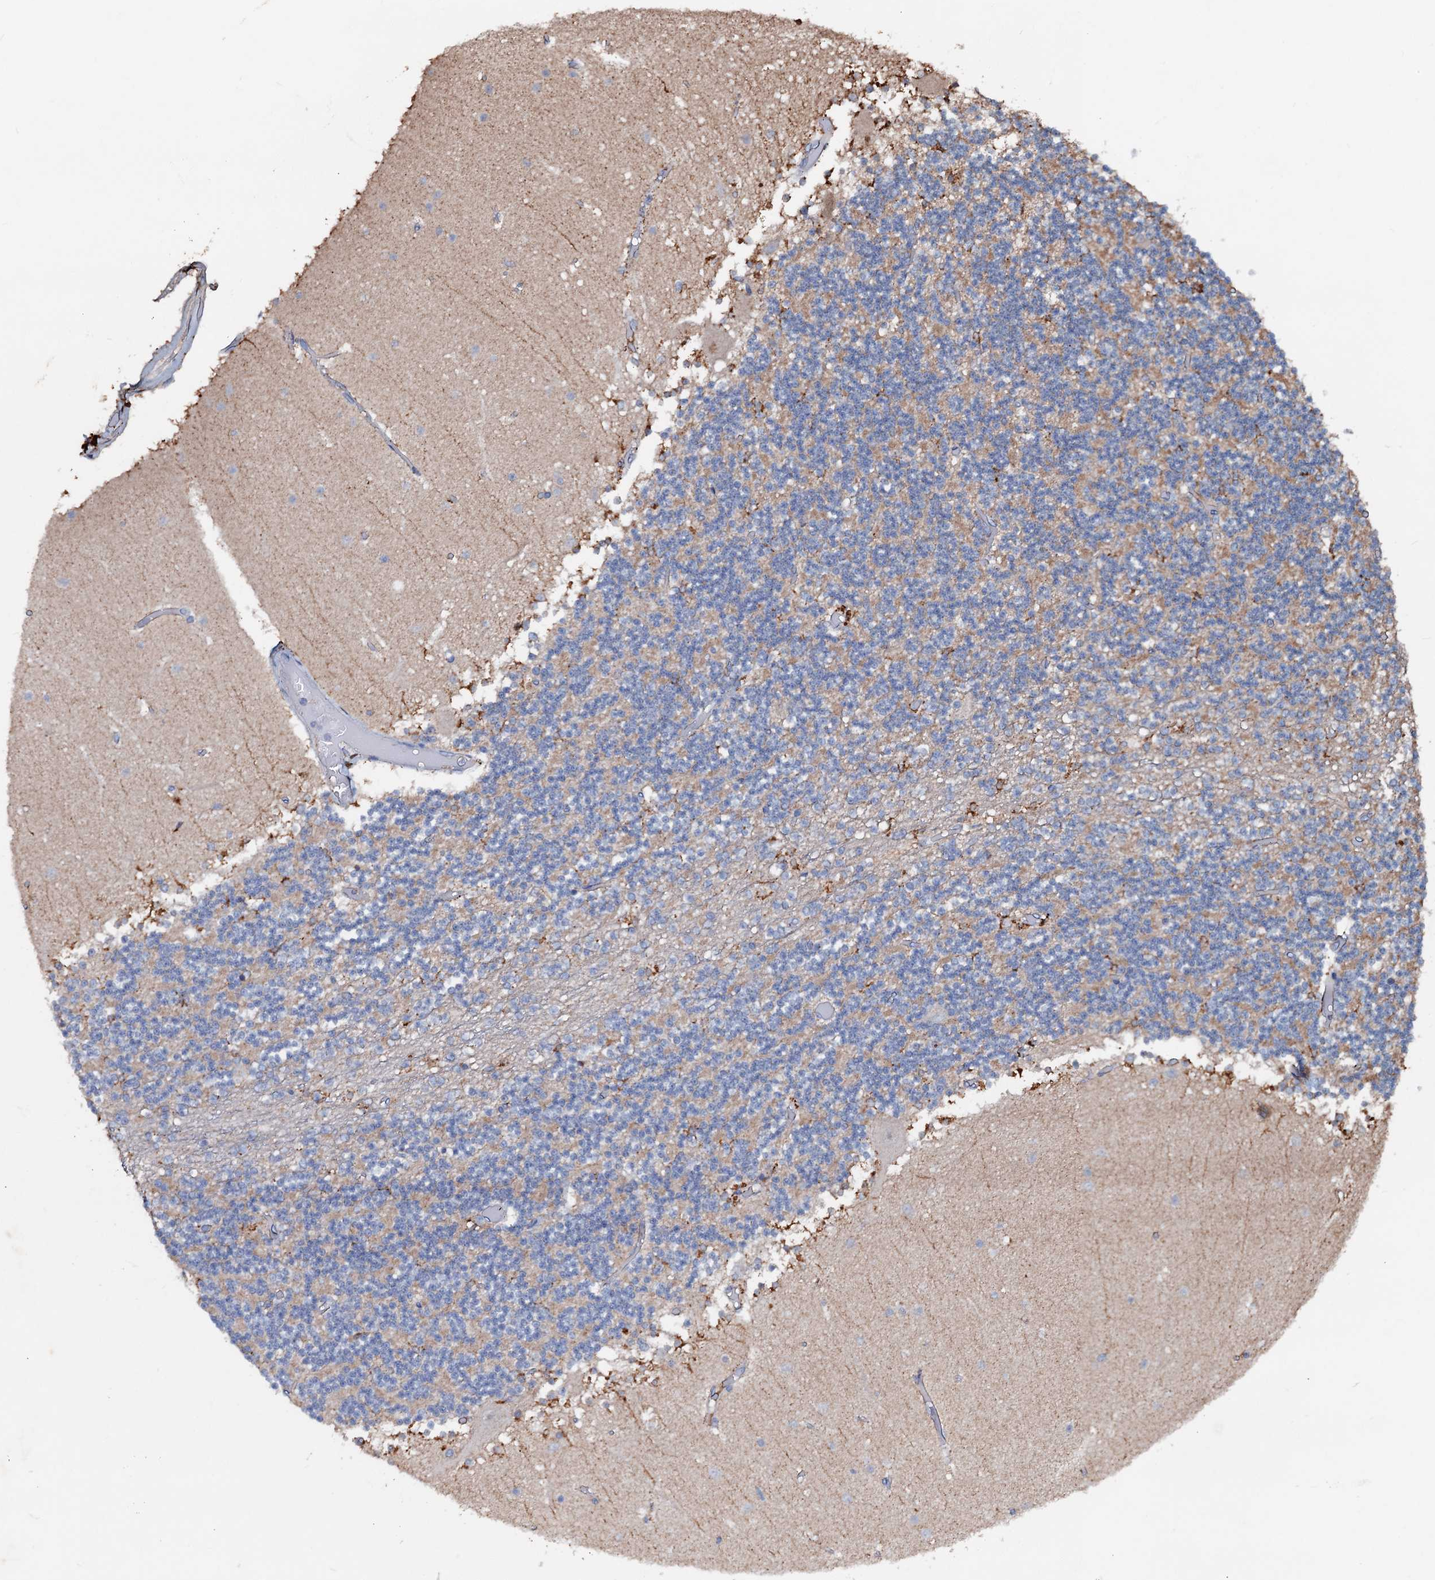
{"staining": {"intensity": "moderate", "quantity": "25%-75%", "location": "cytoplasmic/membranous"}, "tissue": "cerebellum", "cell_type": "Cells in granular layer", "image_type": "normal", "snomed": [{"axis": "morphology", "description": "Normal tissue, NOS"}, {"axis": "topography", "description": "Cerebellum"}], "caption": "Immunohistochemical staining of benign cerebellum displays 25%-75% levels of moderate cytoplasmic/membranous protein positivity in about 25%-75% of cells in granular layer.", "gene": "MANSC4", "patient": {"sex": "female", "age": 28}}